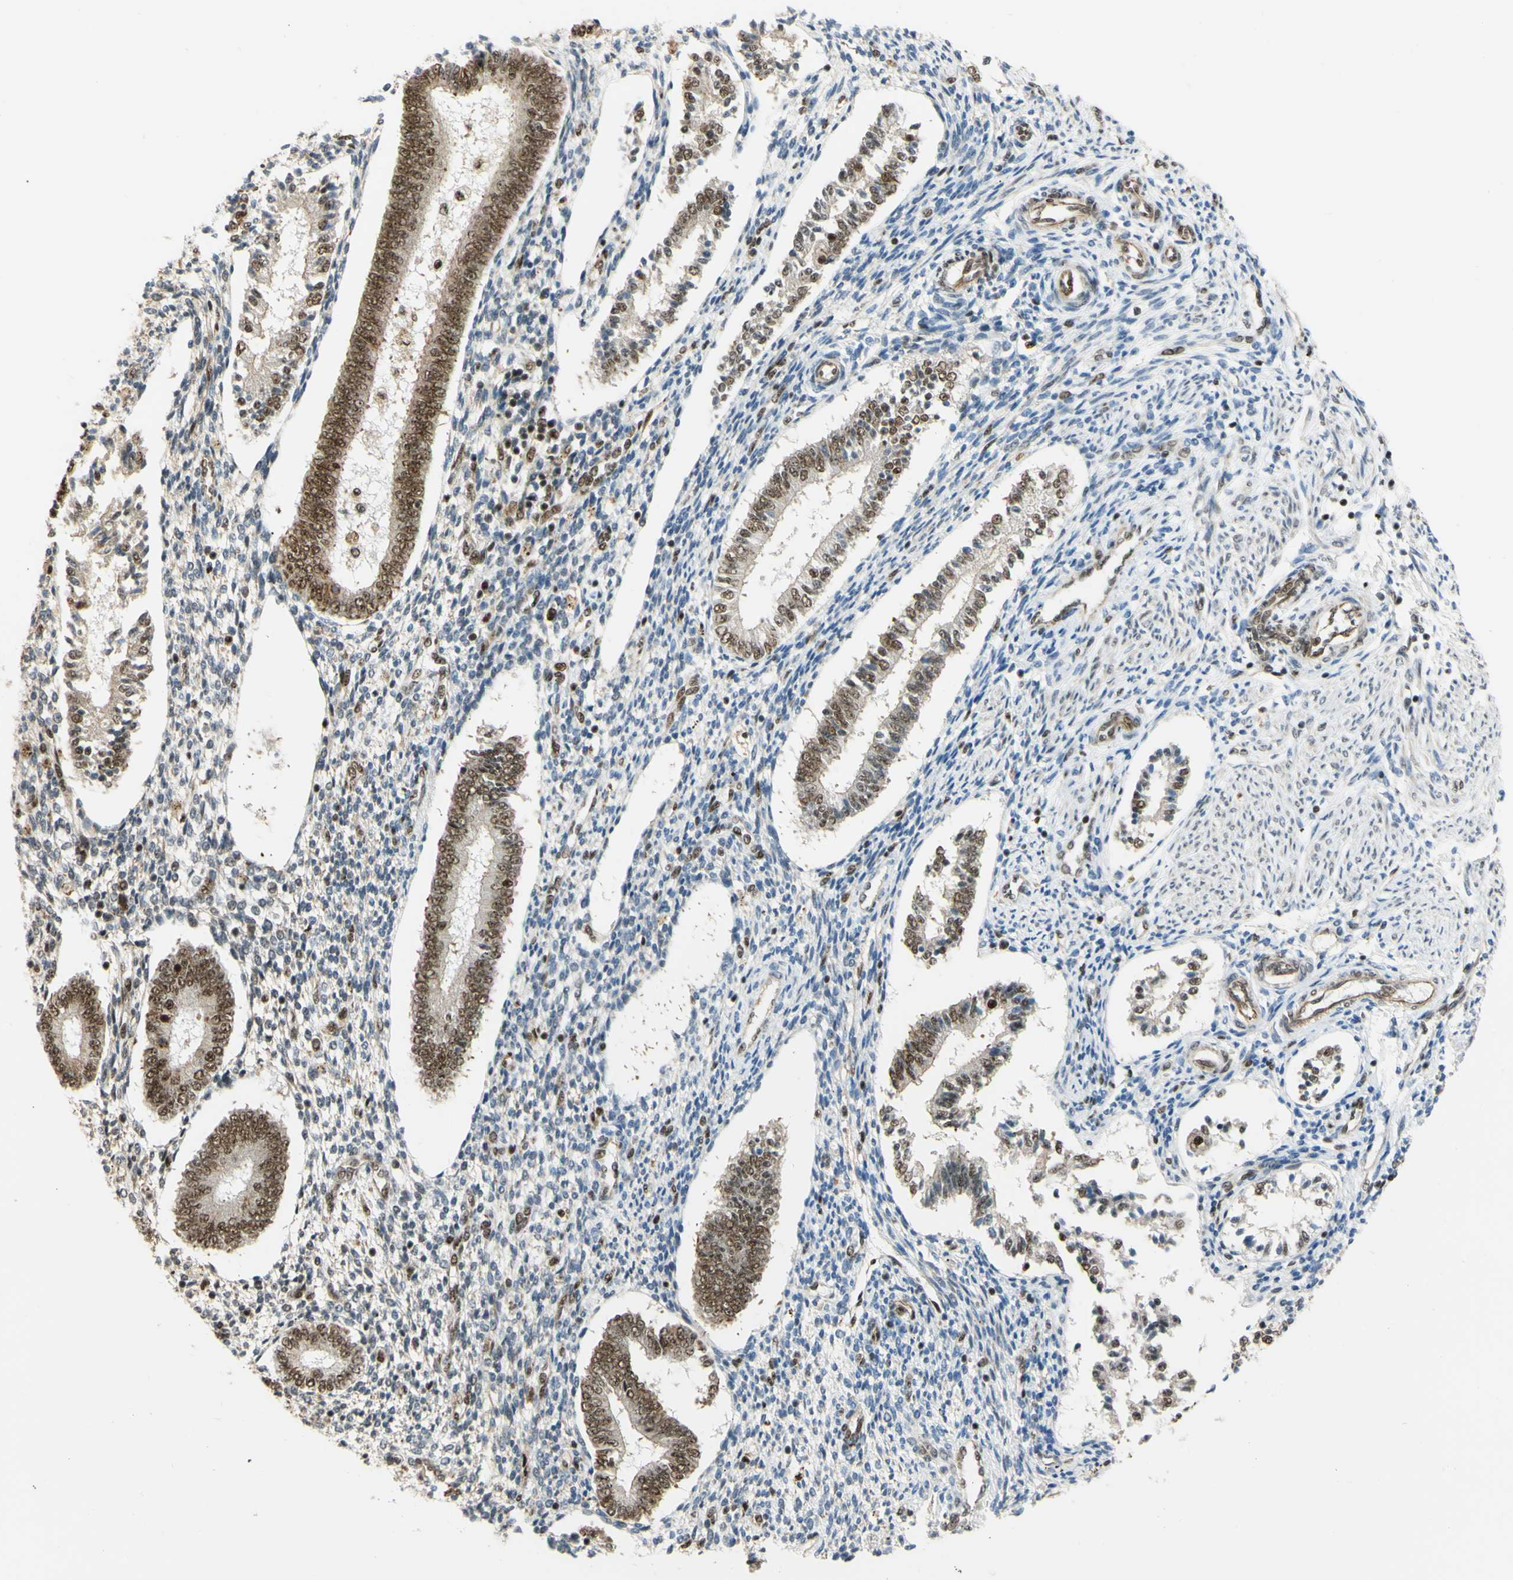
{"staining": {"intensity": "weak", "quantity": ">75%", "location": "nuclear"}, "tissue": "endometrium", "cell_type": "Cells in endometrial stroma", "image_type": "normal", "snomed": [{"axis": "morphology", "description": "Normal tissue, NOS"}, {"axis": "topography", "description": "Endometrium"}], "caption": "DAB (3,3'-diaminobenzidine) immunohistochemical staining of normal endometrium displays weak nuclear protein staining in about >75% of cells in endometrial stroma.", "gene": "SAP18", "patient": {"sex": "female", "age": 42}}